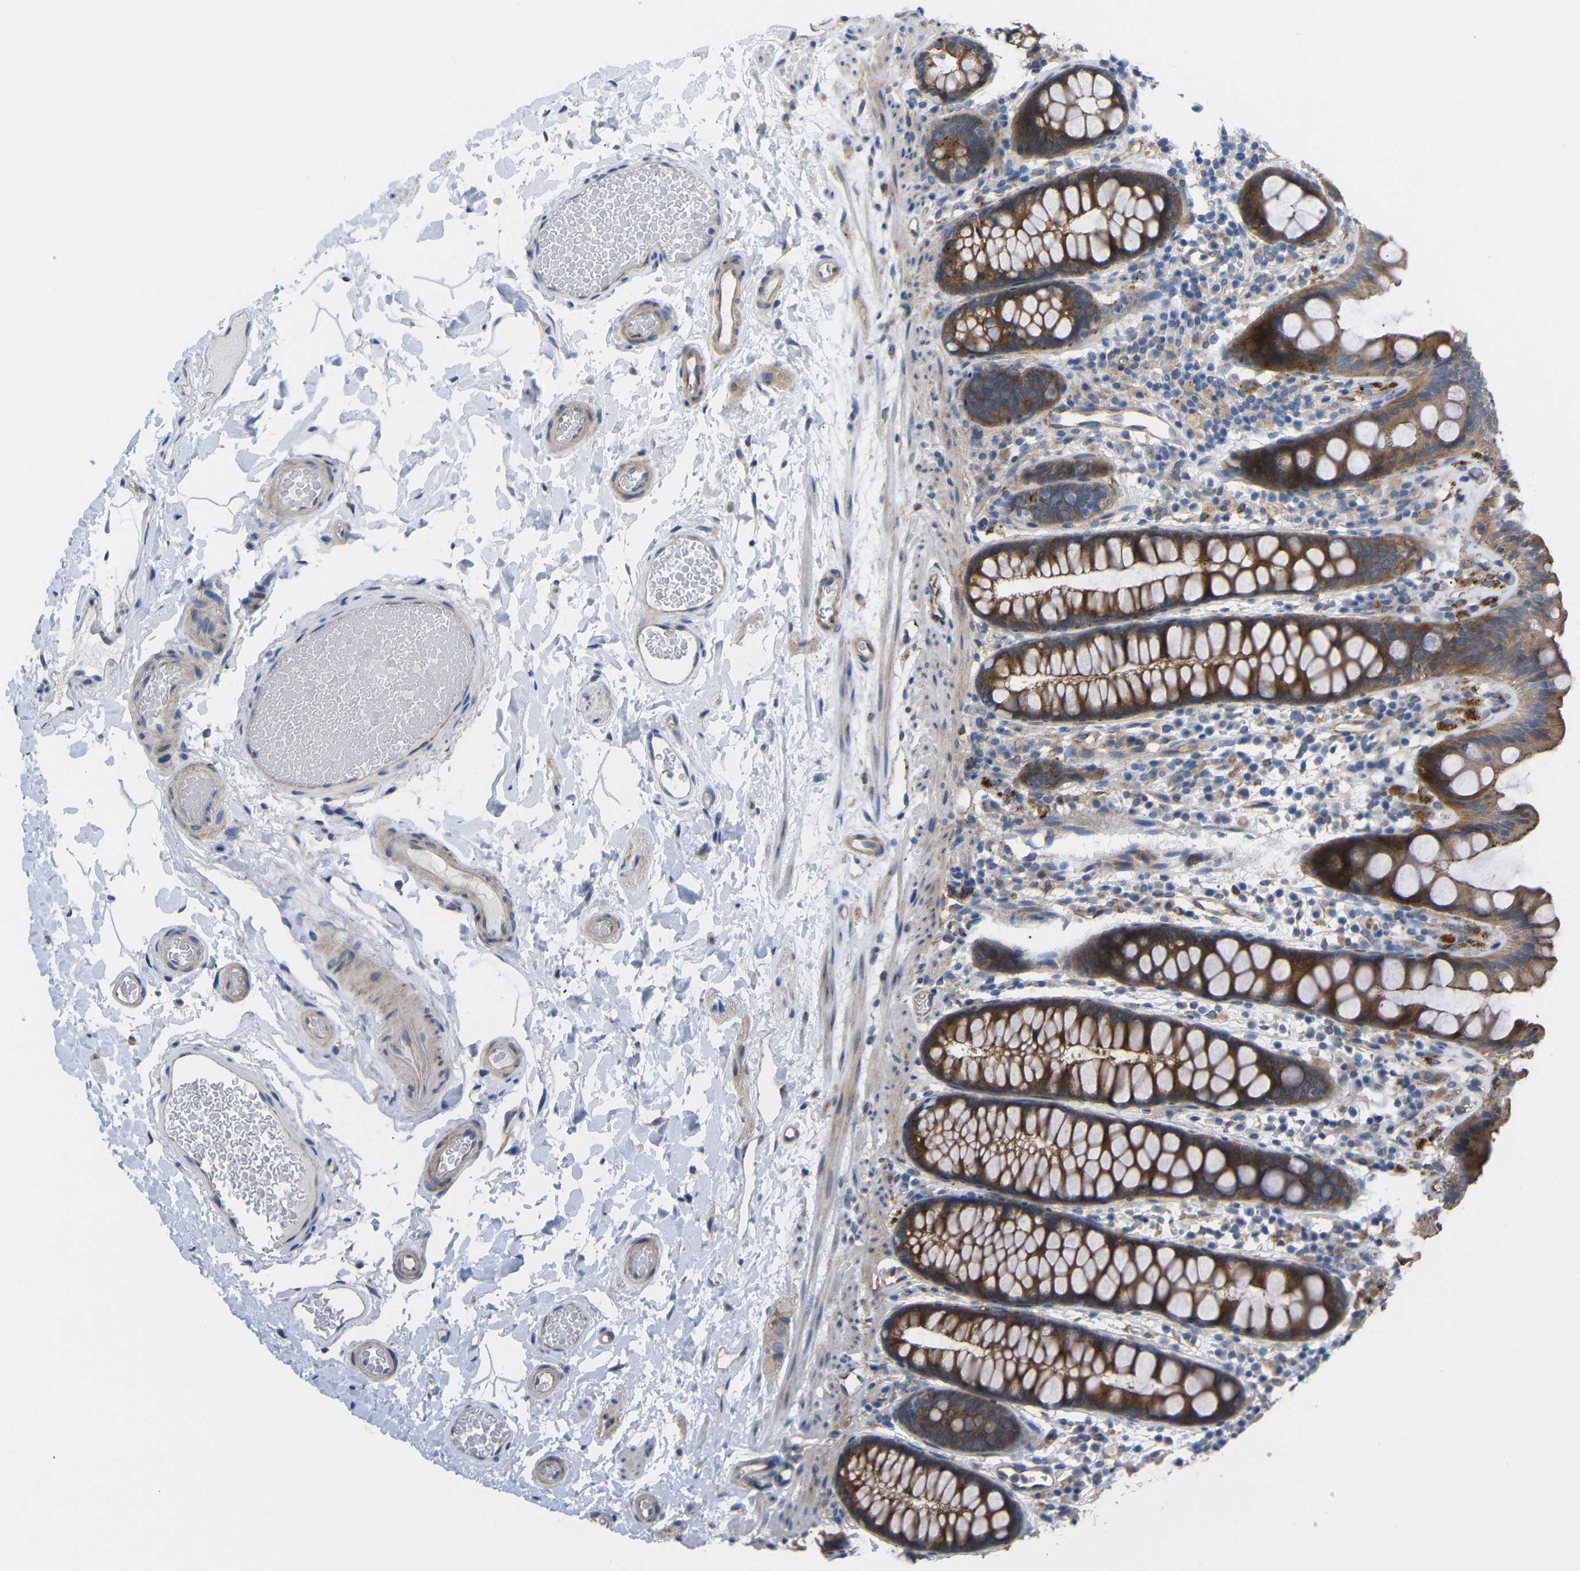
{"staining": {"intensity": "negative", "quantity": "none", "location": "none"}, "tissue": "colon", "cell_type": "Endothelial cells", "image_type": "normal", "snomed": [{"axis": "morphology", "description": "Normal tissue, NOS"}, {"axis": "topography", "description": "Colon"}], "caption": "DAB (3,3'-diaminobenzidine) immunohistochemical staining of normal colon demonstrates no significant positivity in endothelial cells. Brightfield microscopy of immunohistochemistry (IHC) stained with DAB (3,3'-diaminobenzidine) (brown) and hematoxylin (blue), captured at high magnification.", "gene": "SYPL1", "patient": {"sex": "female", "age": 80}}